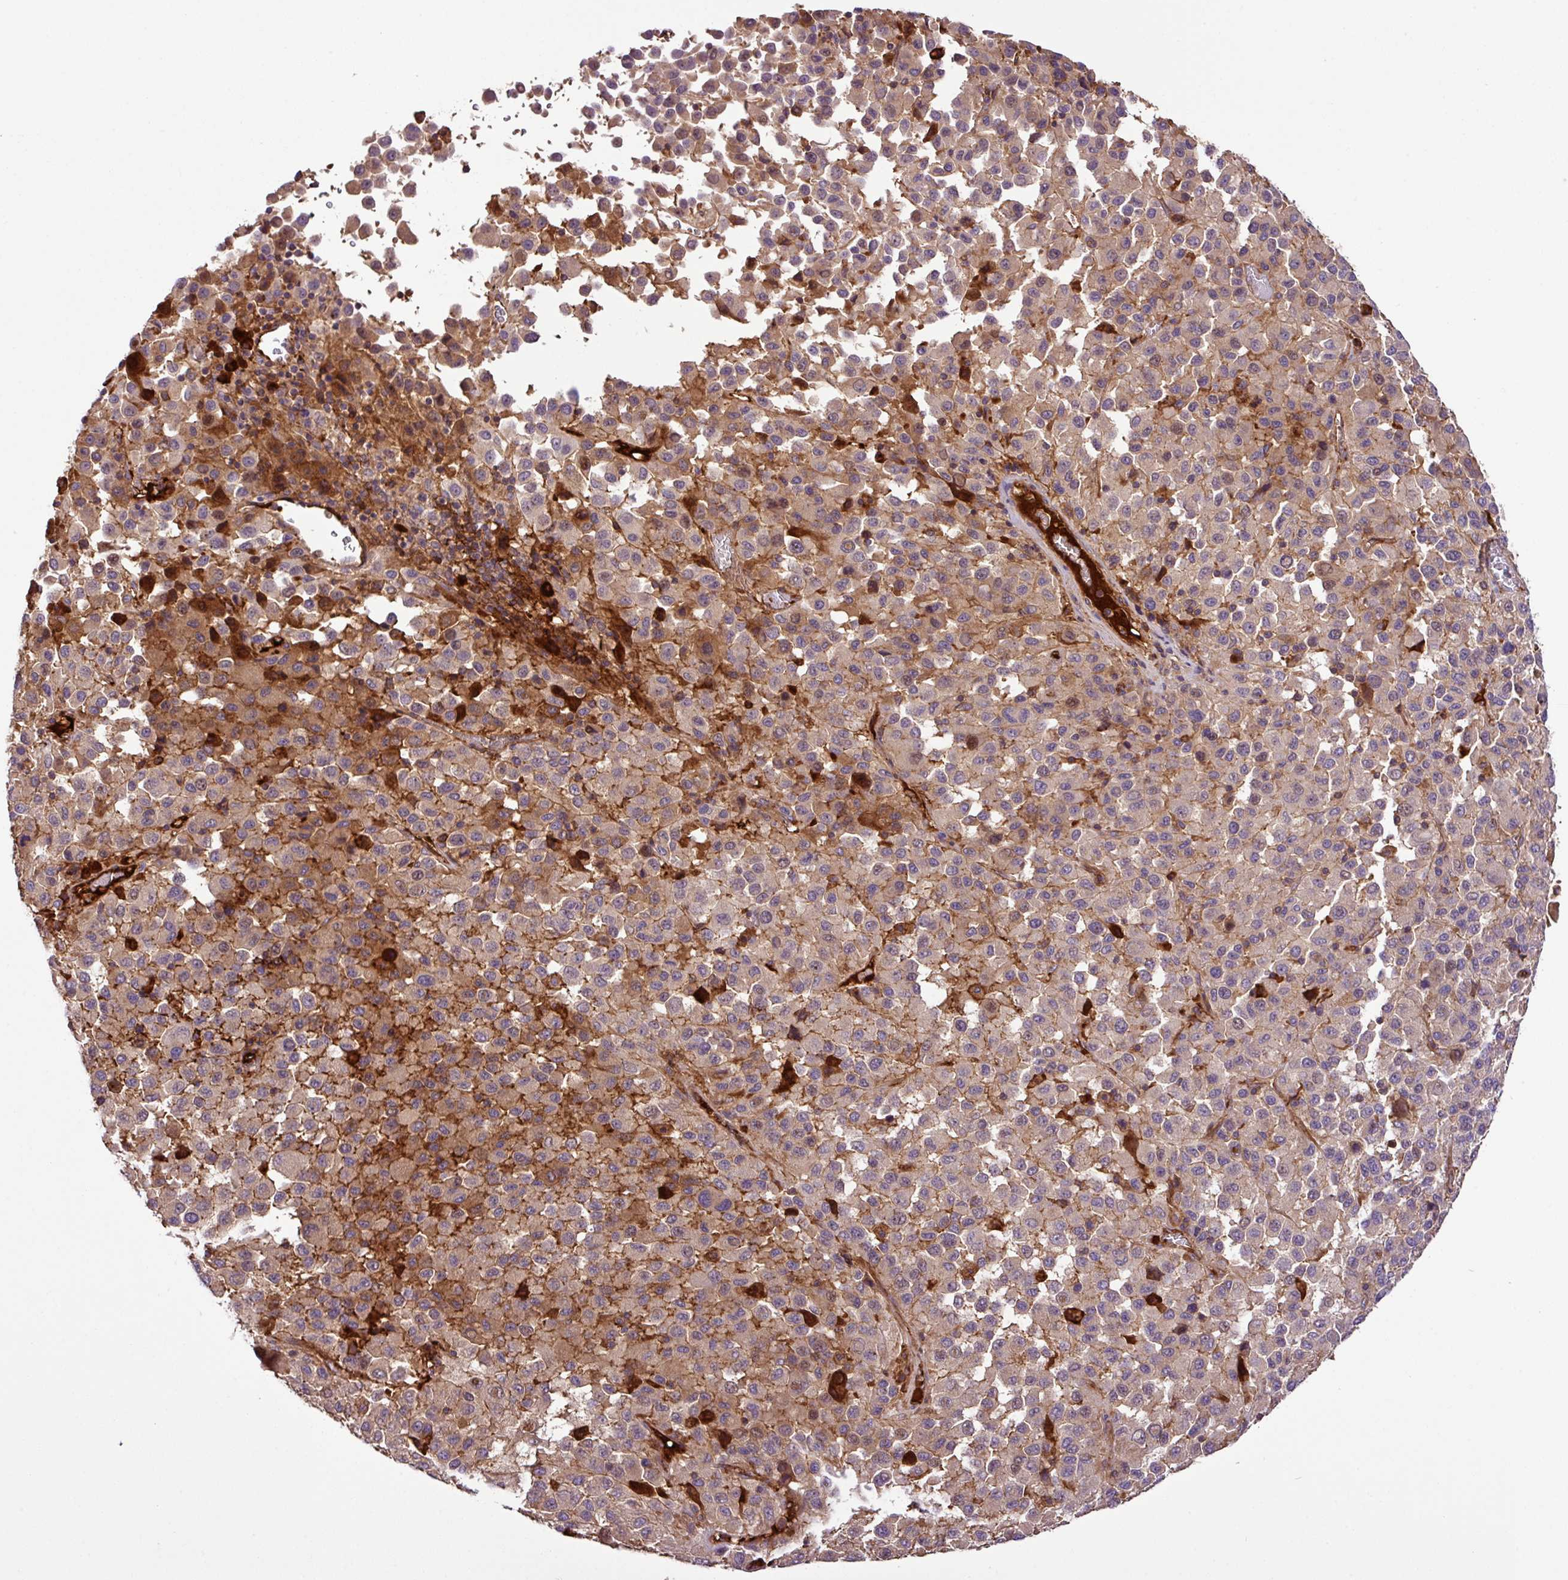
{"staining": {"intensity": "weak", "quantity": "<25%", "location": "nuclear"}, "tissue": "melanoma", "cell_type": "Tumor cells", "image_type": "cancer", "snomed": [{"axis": "morphology", "description": "Malignant melanoma, Metastatic site"}, {"axis": "topography", "description": "Lung"}], "caption": "An immunohistochemistry image of malignant melanoma (metastatic site) is shown. There is no staining in tumor cells of malignant melanoma (metastatic site).", "gene": "ZNF266", "patient": {"sex": "male", "age": 64}}